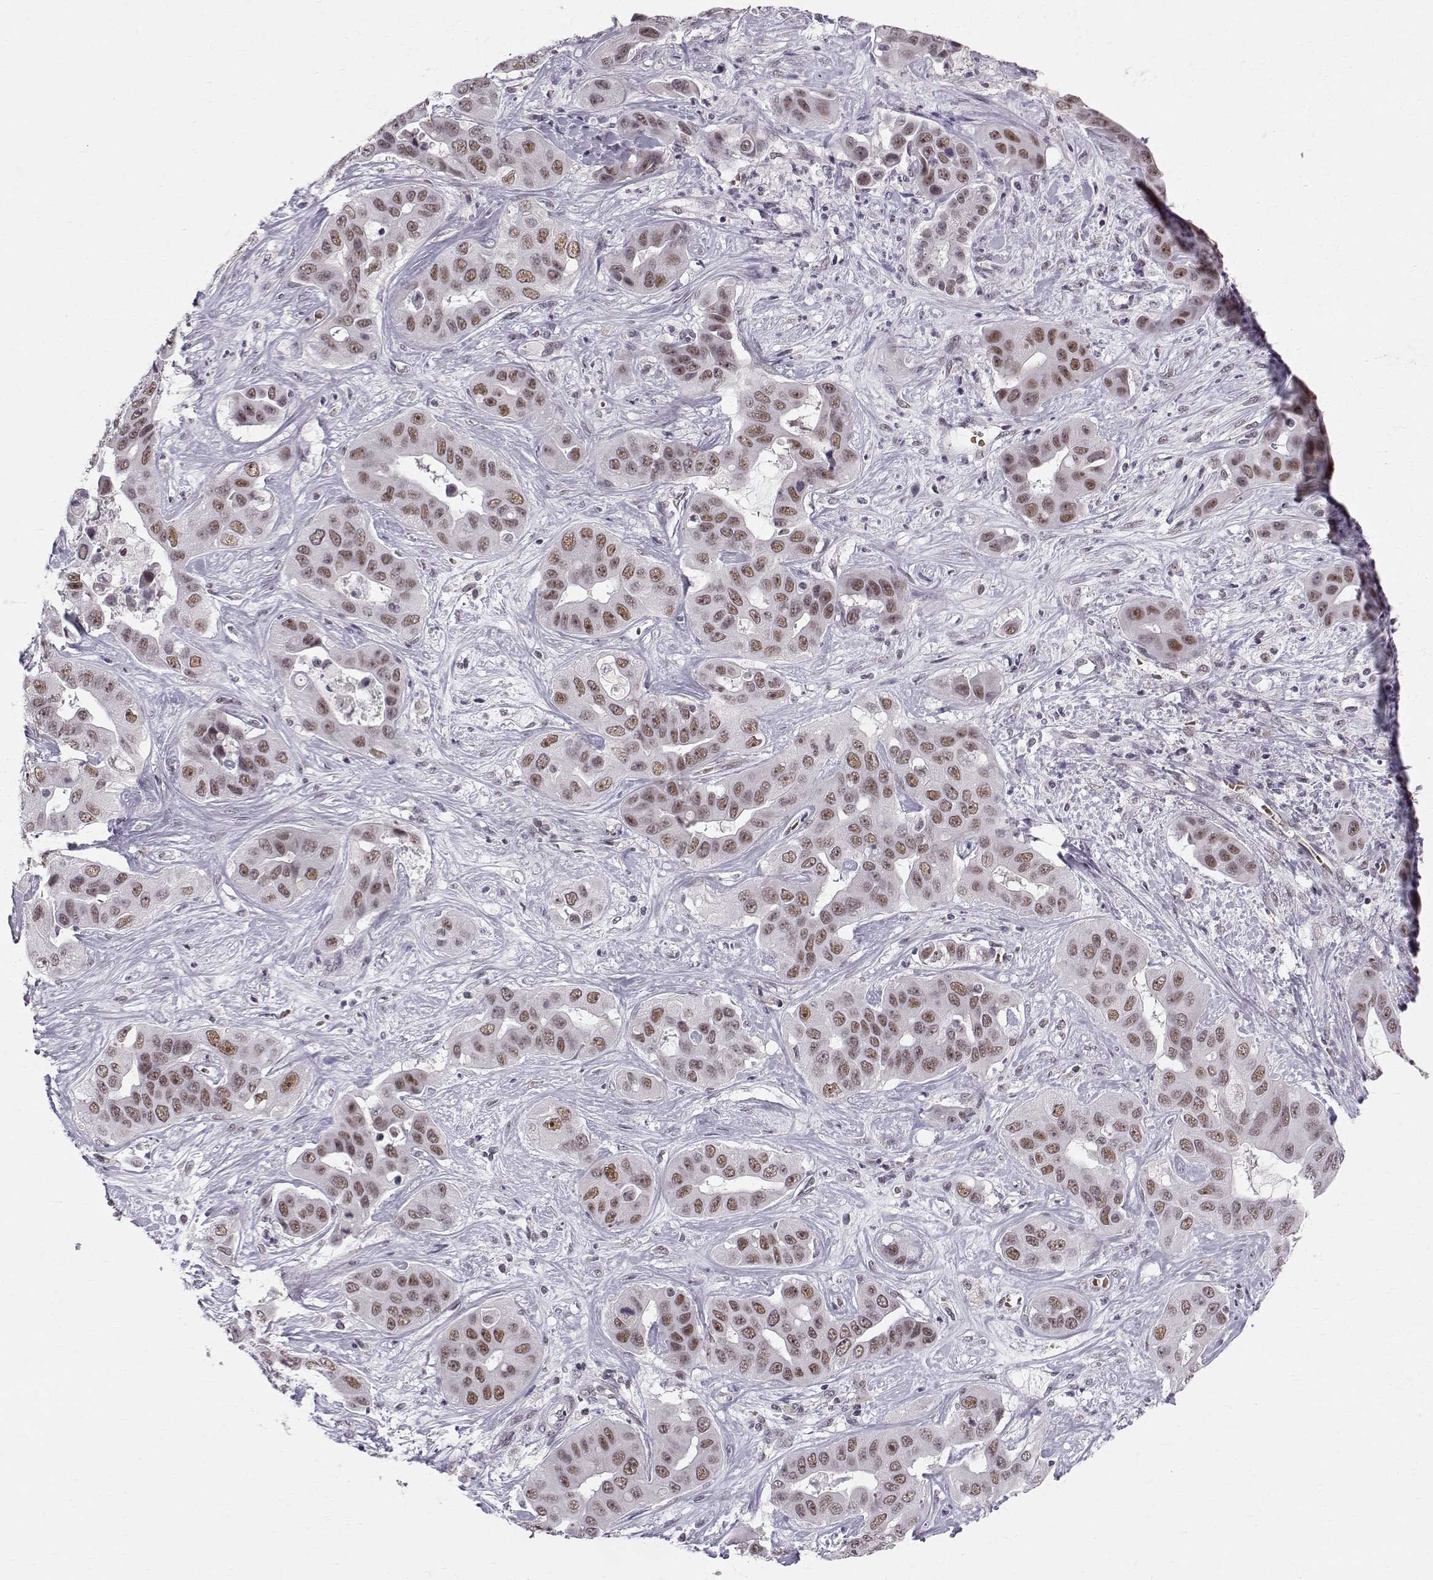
{"staining": {"intensity": "moderate", "quantity": "25%-75%", "location": "nuclear"}, "tissue": "liver cancer", "cell_type": "Tumor cells", "image_type": "cancer", "snomed": [{"axis": "morphology", "description": "Cholangiocarcinoma"}, {"axis": "topography", "description": "Liver"}], "caption": "This is an image of immunohistochemistry (IHC) staining of liver cancer (cholangiocarcinoma), which shows moderate staining in the nuclear of tumor cells.", "gene": "RPP38", "patient": {"sex": "female", "age": 52}}